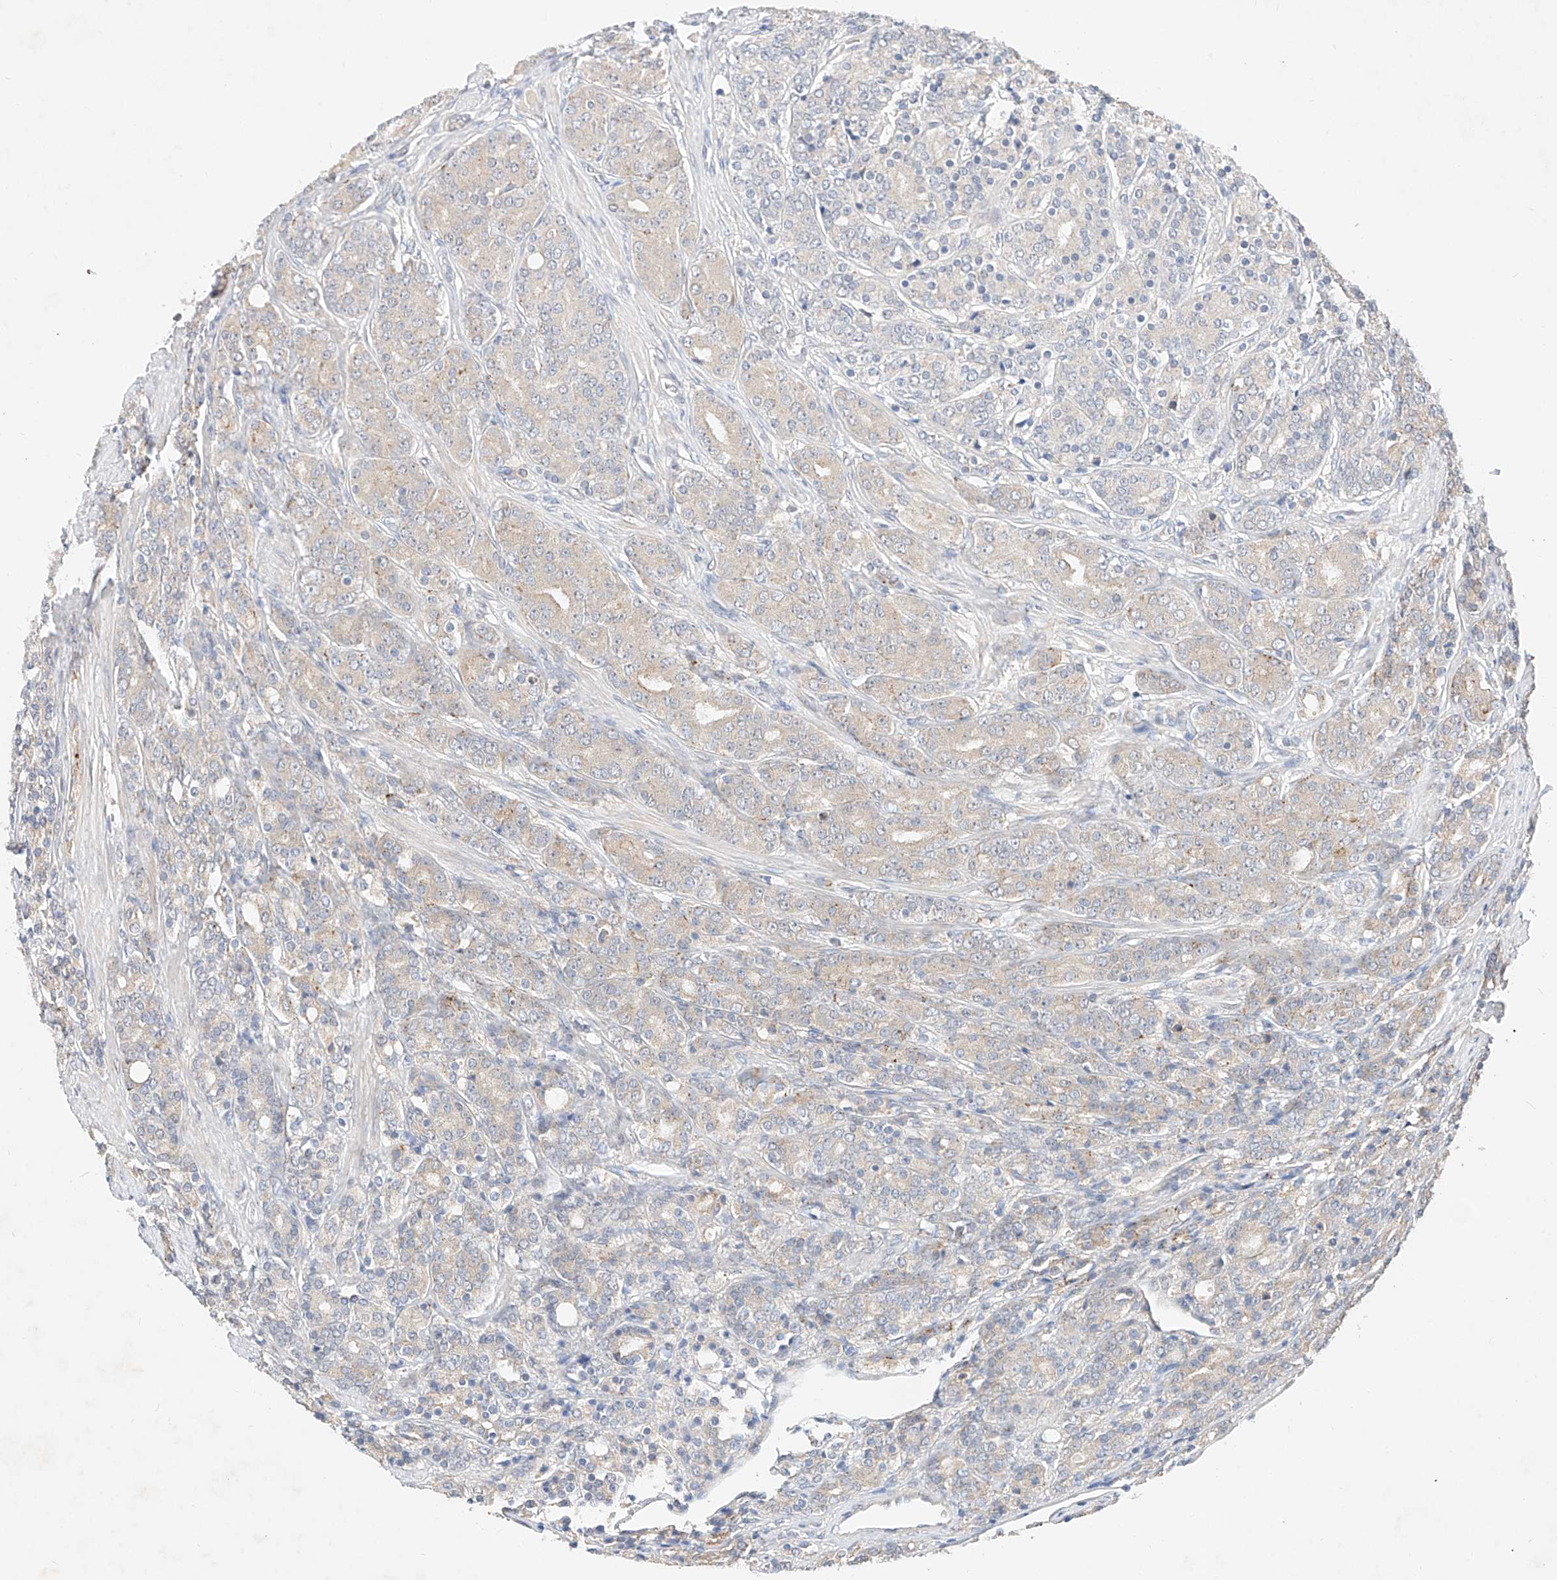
{"staining": {"intensity": "negative", "quantity": "none", "location": "none"}, "tissue": "prostate cancer", "cell_type": "Tumor cells", "image_type": "cancer", "snomed": [{"axis": "morphology", "description": "Adenocarcinoma, High grade"}, {"axis": "topography", "description": "Prostate"}], "caption": "This is a histopathology image of IHC staining of prostate cancer, which shows no positivity in tumor cells.", "gene": "ZSCAN4", "patient": {"sex": "male", "age": 62}}